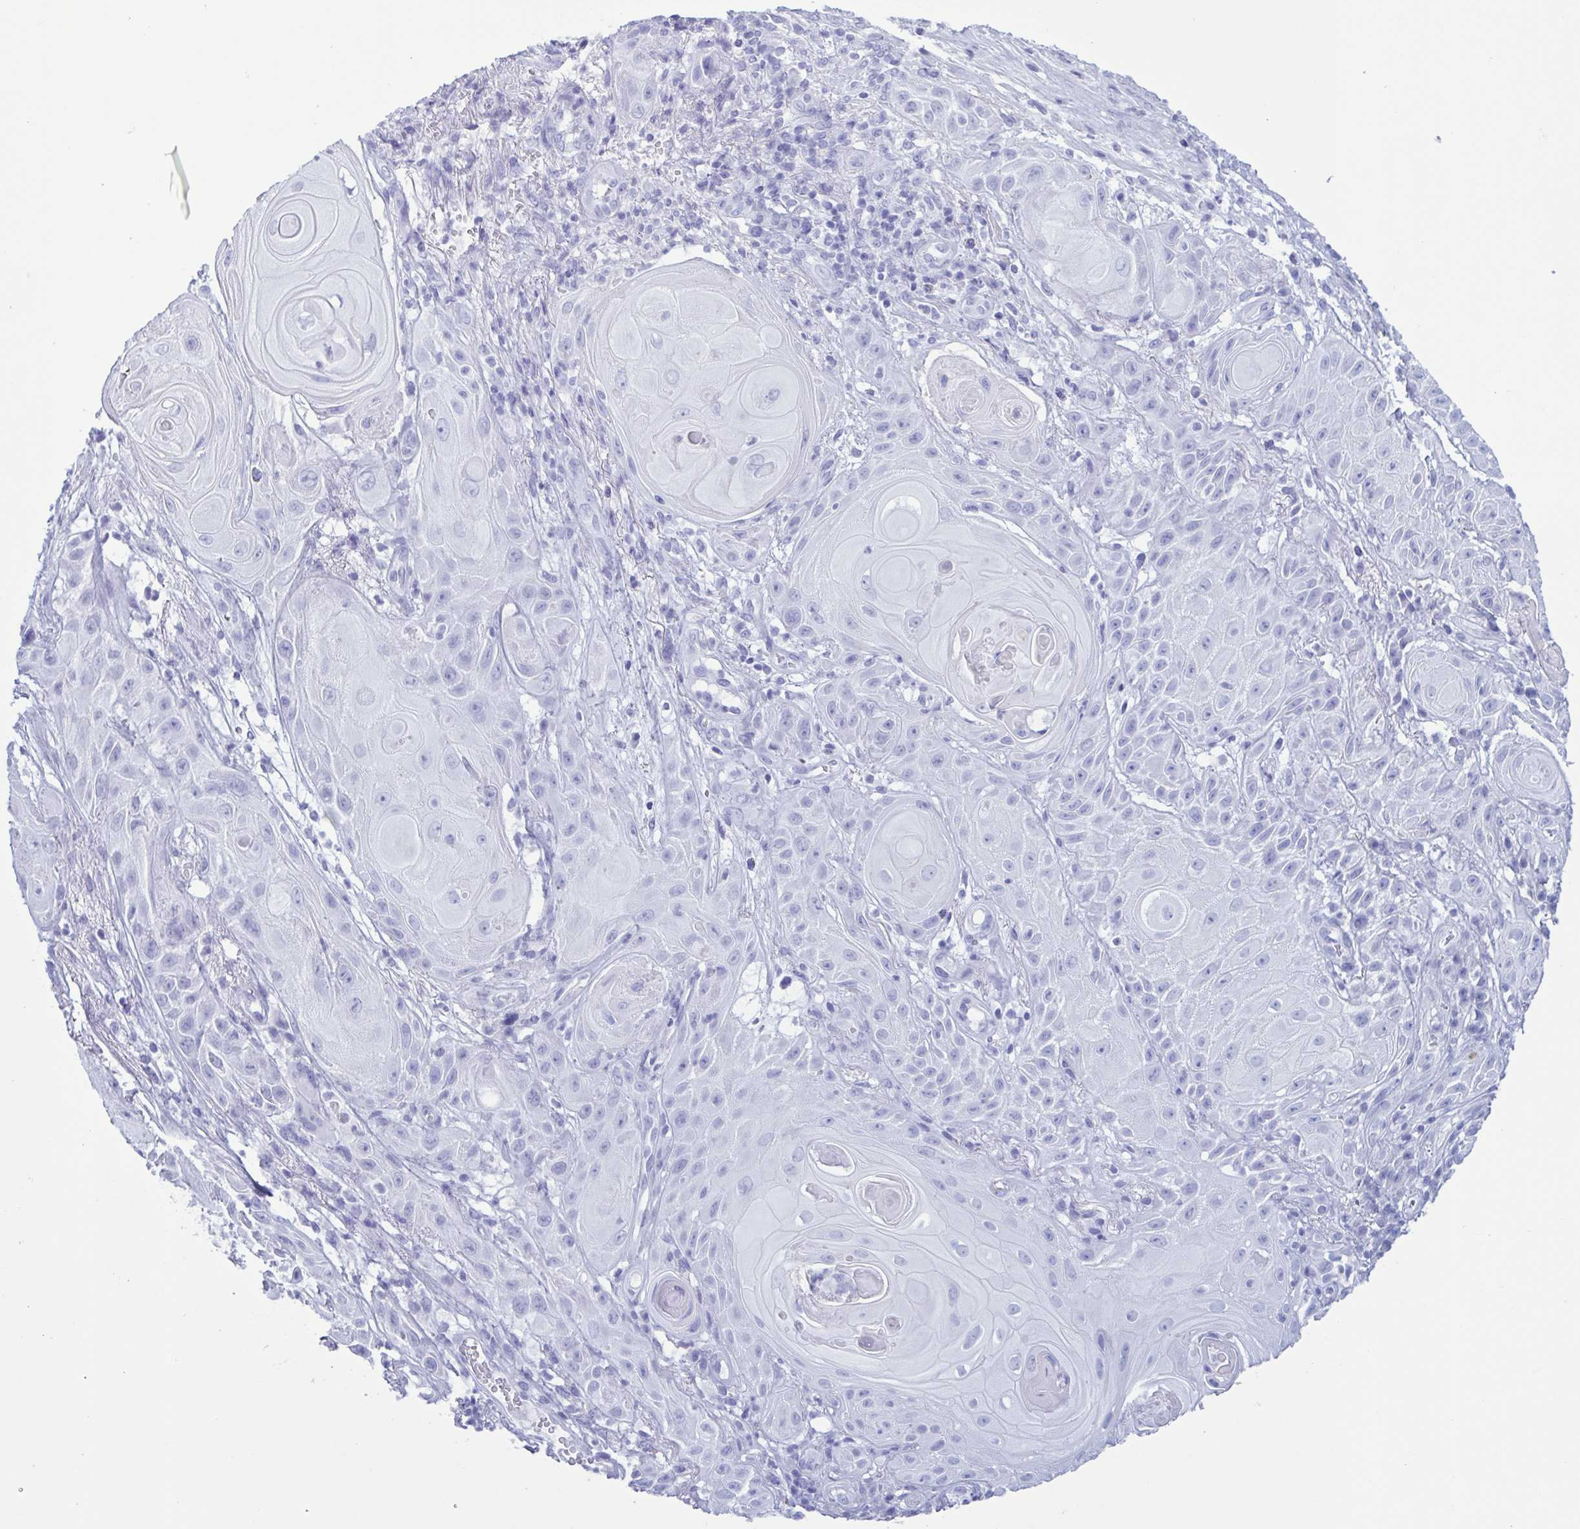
{"staining": {"intensity": "negative", "quantity": "none", "location": "none"}, "tissue": "skin cancer", "cell_type": "Tumor cells", "image_type": "cancer", "snomed": [{"axis": "morphology", "description": "Squamous cell carcinoma, NOS"}, {"axis": "topography", "description": "Skin"}], "caption": "An immunohistochemistry histopathology image of skin squamous cell carcinoma is shown. There is no staining in tumor cells of skin squamous cell carcinoma.", "gene": "LTF", "patient": {"sex": "male", "age": 62}}